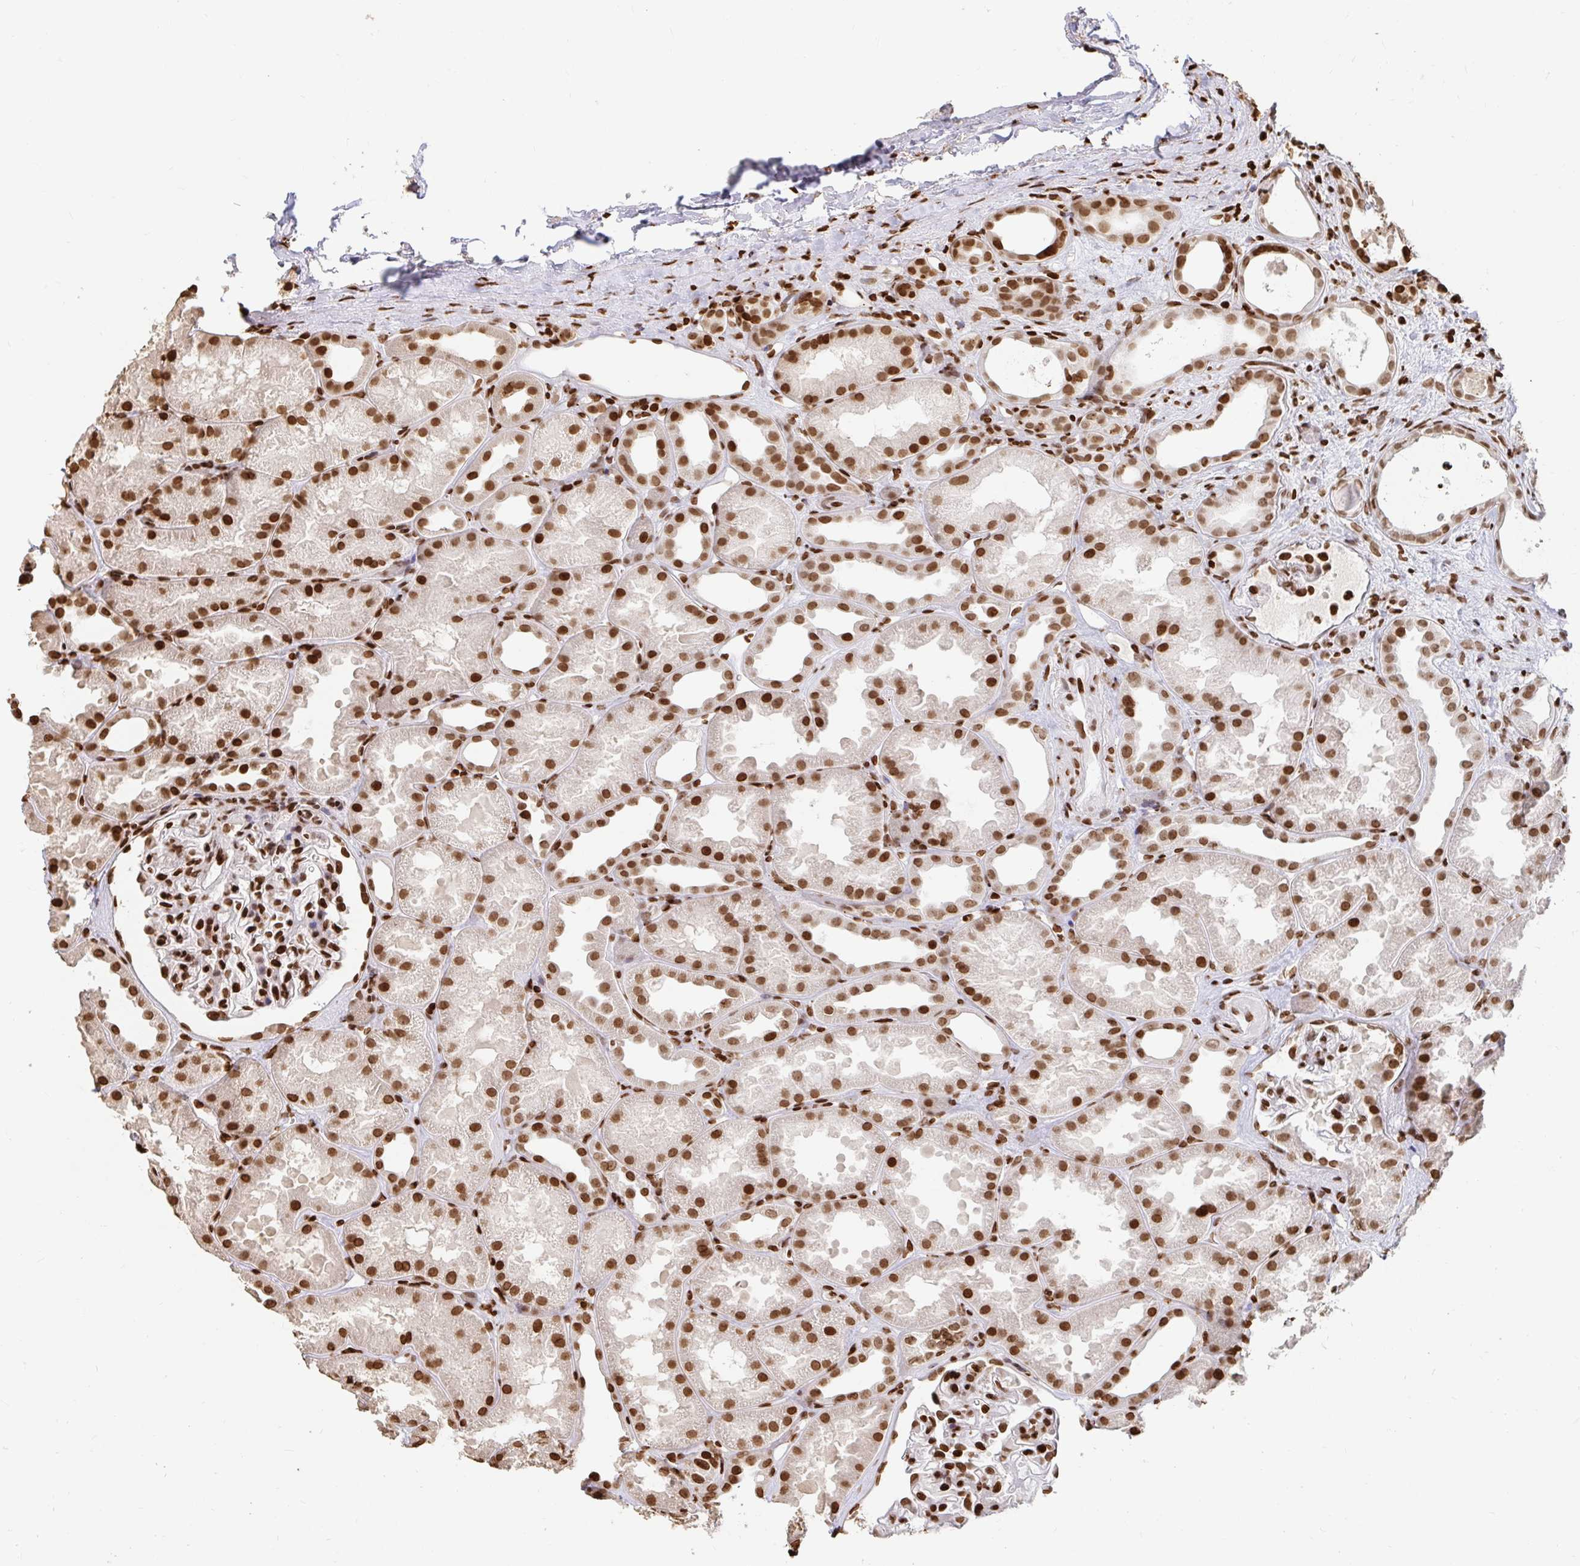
{"staining": {"intensity": "strong", "quantity": ">75%", "location": "nuclear"}, "tissue": "kidney", "cell_type": "Cells in glomeruli", "image_type": "normal", "snomed": [{"axis": "morphology", "description": "Normal tissue, NOS"}, {"axis": "topography", "description": "Kidney"}], "caption": "Cells in glomeruli show strong nuclear positivity in about >75% of cells in normal kidney. (Stains: DAB in brown, nuclei in blue, Microscopy: brightfield microscopy at high magnification).", "gene": "H2BC5", "patient": {"sex": "male", "age": 61}}